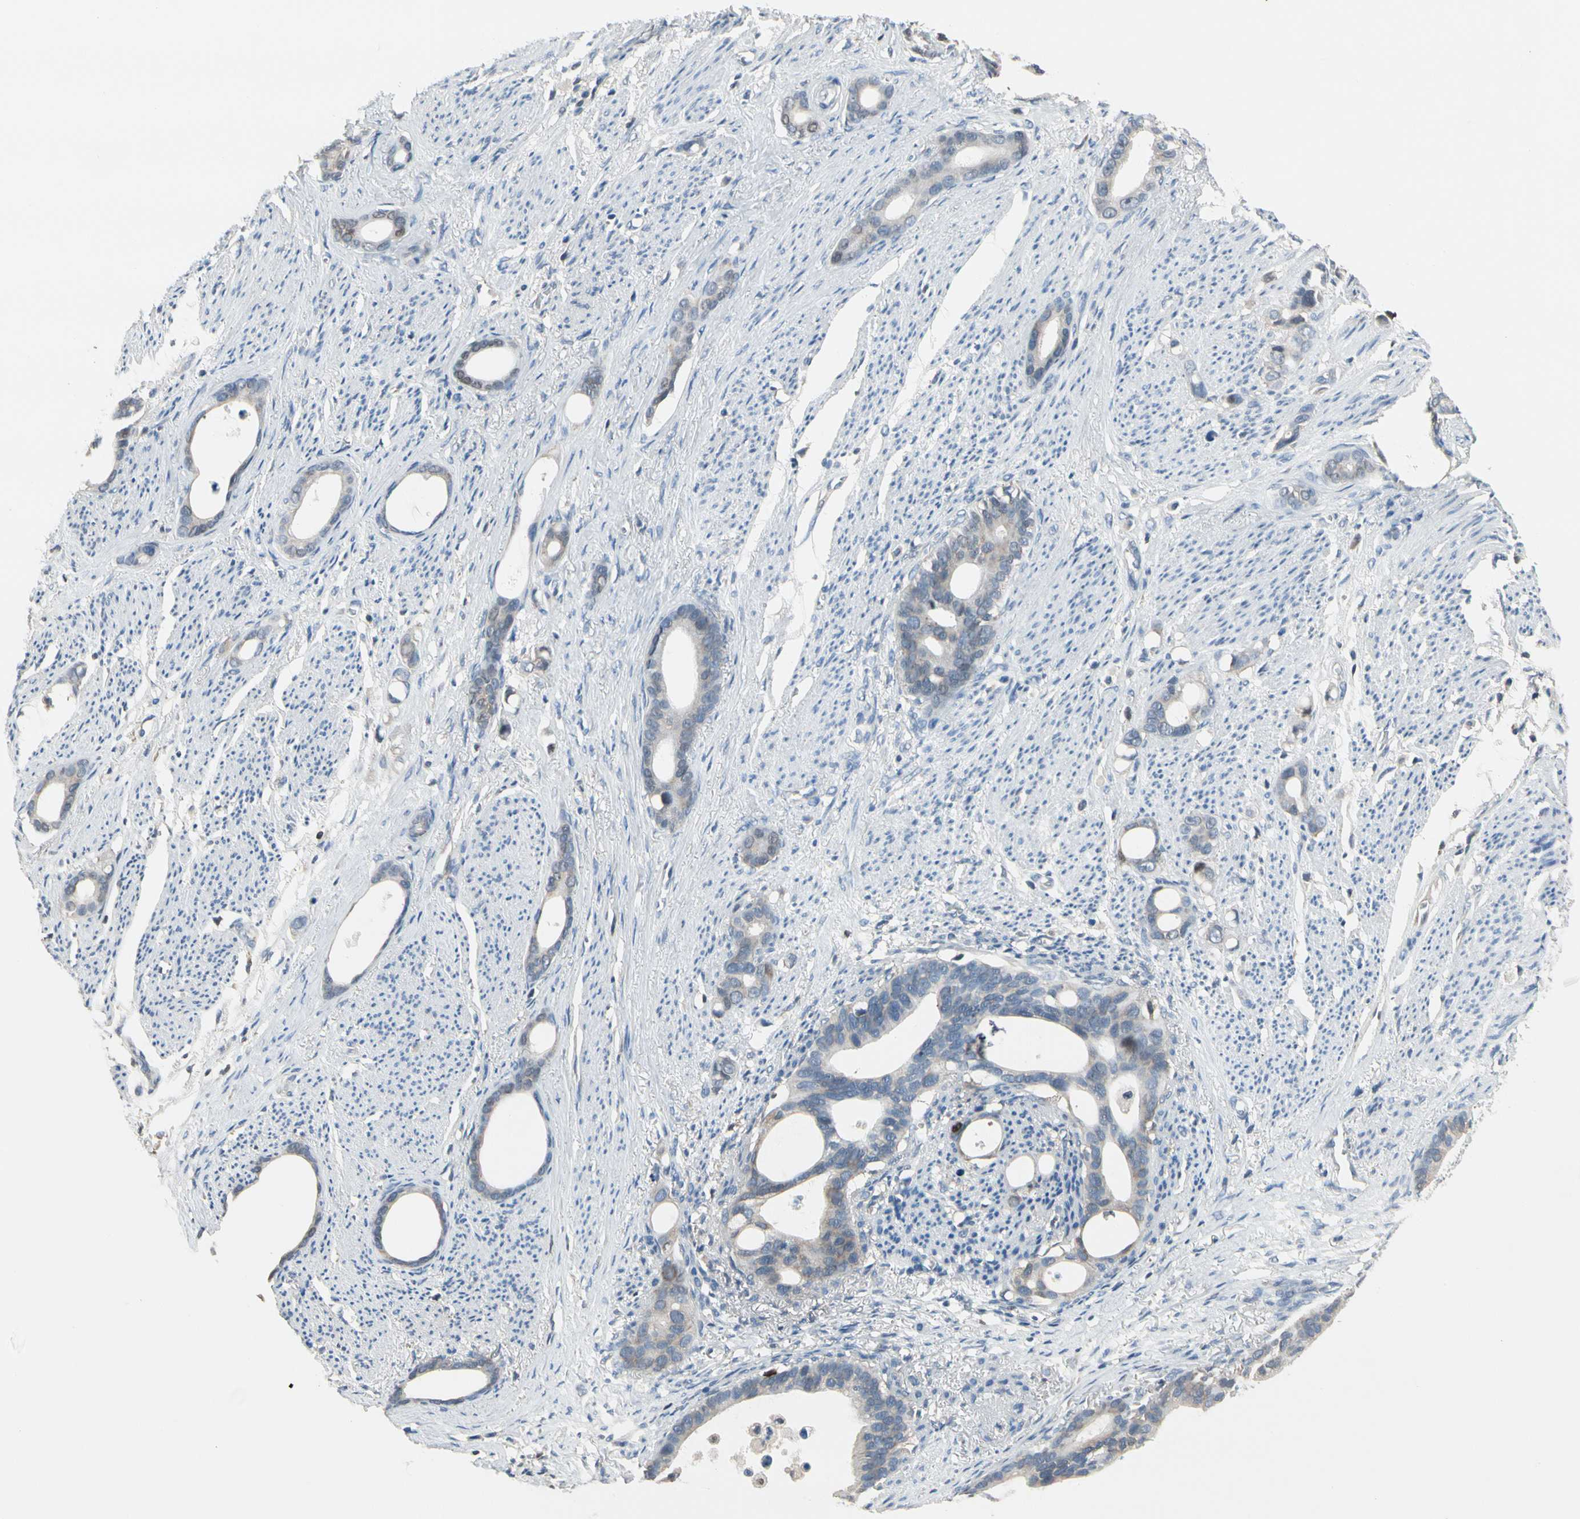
{"staining": {"intensity": "weak", "quantity": "<25%", "location": "cytoplasmic/membranous"}, "tissue": "stomach cancer", "cell_type": "Tumor cells", "image_type": "cancer", "snomed": [{"axis": "morphology", "description": "Adenocarcinoma, NOS"}, {"axis": "topography", "description": "Stomach"}], "caption": "Photomicrograph shows no protein expression in tumor cells of adenocarcinoma (stomach) tissue. The staining is performed using DAB brown chromogen with nuclei counter-stained in using hematoxylin.", "gene": "NFATC2", "patient": {"sex": "female", "age": 75}}